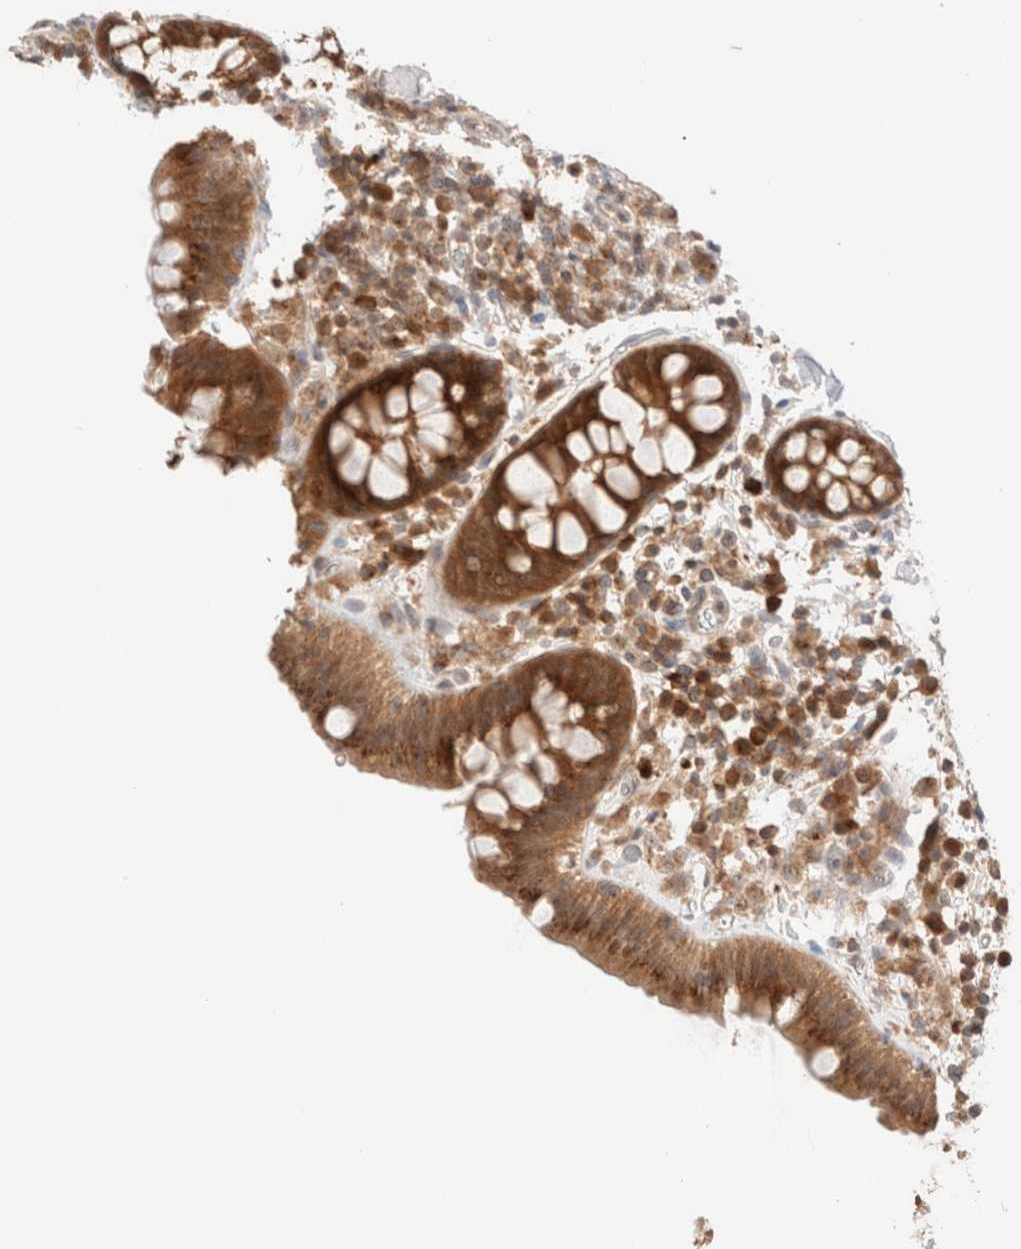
{"staining": {"intensity": "weak", "quantity": ">75%", "location": "cytoplasmic/membranous"}, "tissue": "colon", "cell_type": "Endothelial cells", "image_type": "normal", "snomed": [{"axis": "morphology", "description": "Normal tissue, NOS"}, {"axis": "topography", "description": "Colon"}], "caption": "The immunohistochemical stain shows weak cytoplasmic/membranous positivity in endothelial cells of normal colon. Using DAB (brown) and hematoxylin (blue) stains, captured at high magnification using brightfield microscopy.", "gene": "XKR4", "patient": {"sex": "female", "age": 80}}